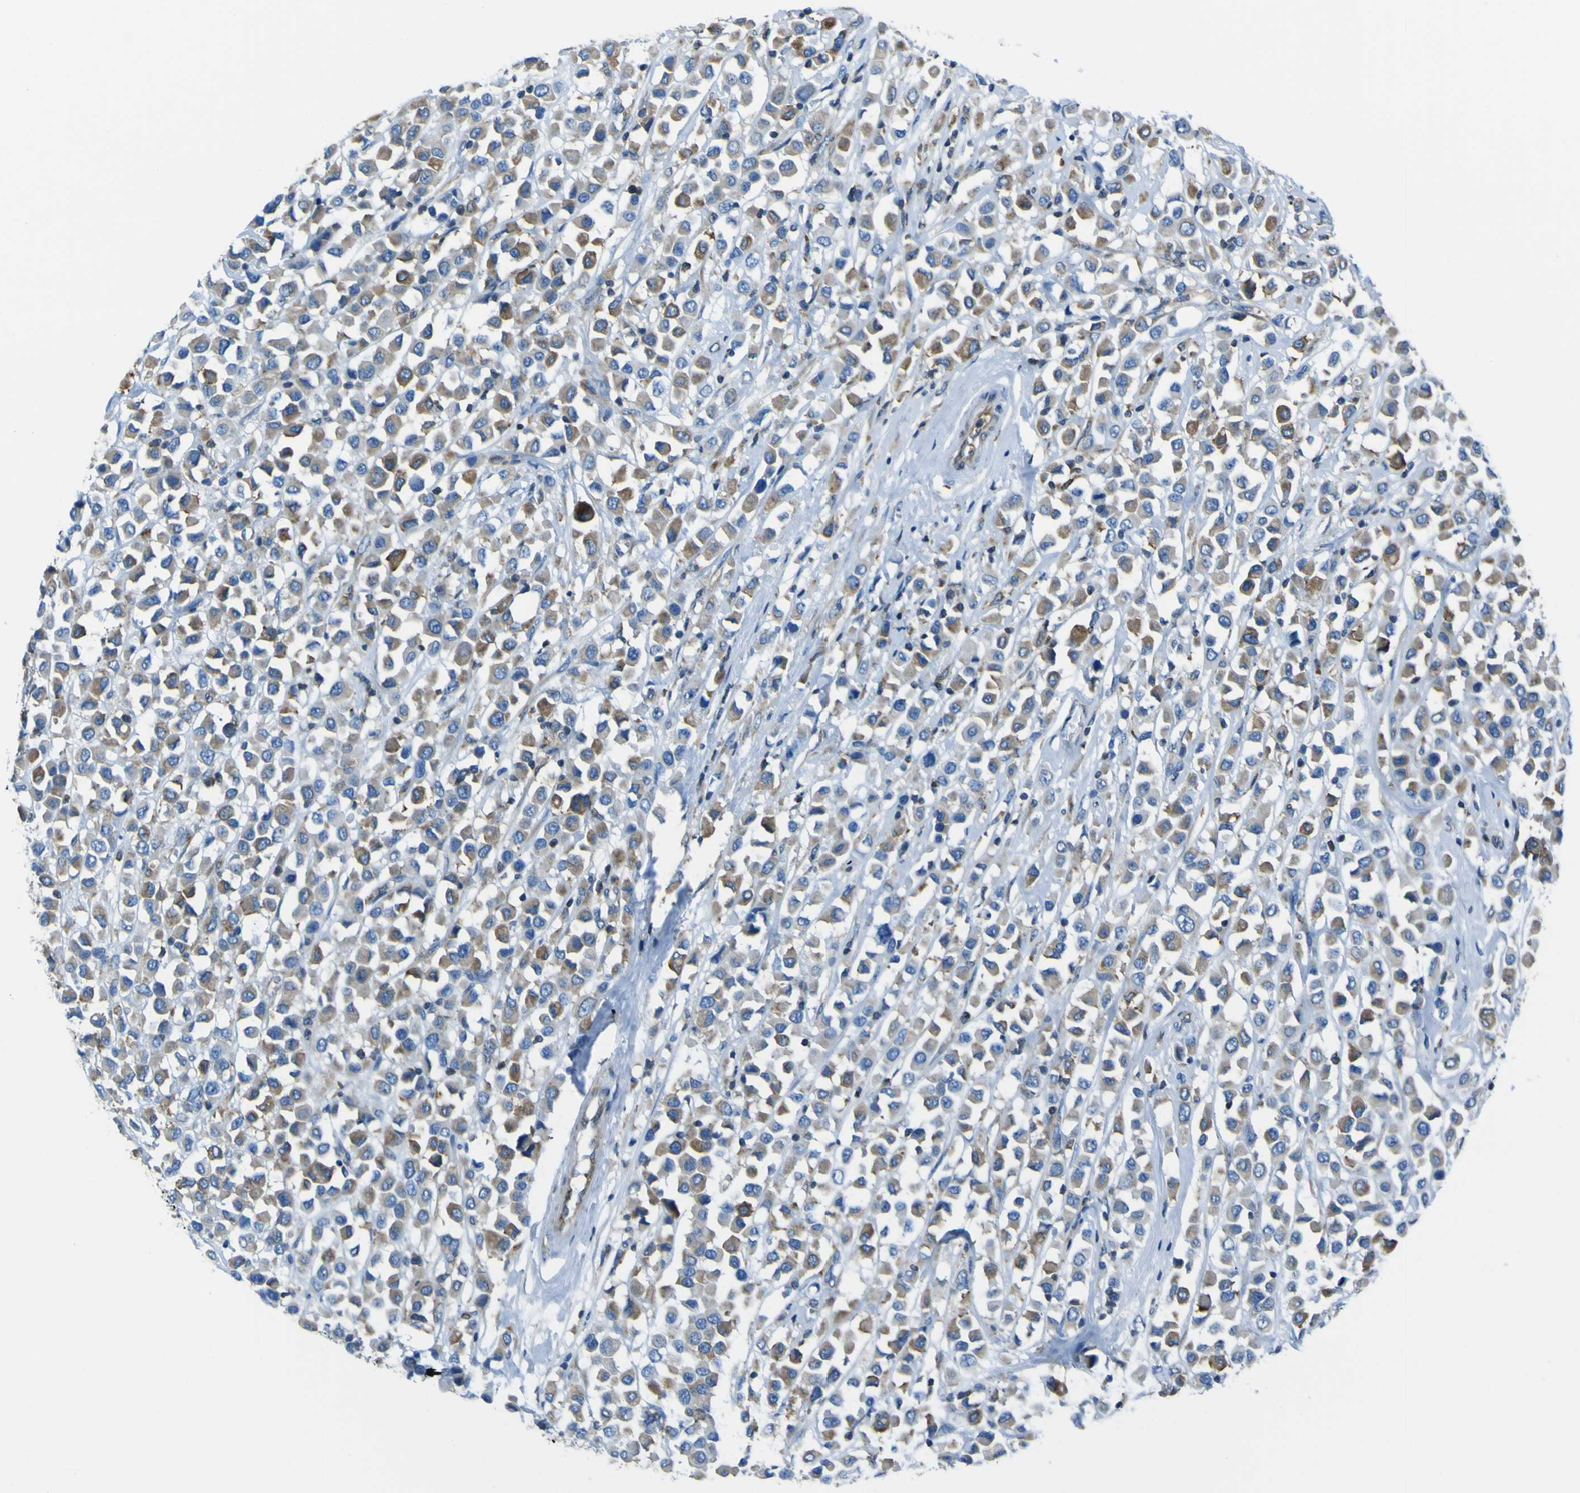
{"staining": {"intensity": "moderate", "quantity": ">75%", "location": "cytoplasmic/membranous"}, "tissue": "breast cancer", "cell_type": "Tumor cells", "image_type": "cancer", "snomed": [{"axis": "morphology", "description": "Duct carcinoma"}, {"axis": "topography", "description": "Breast"}], "caption": "Human breast cancer stained with a protein marker displays moderate staining in tumor cells.", "gene": "STIM1", "patient": {"sex": "female", "age": 61}}